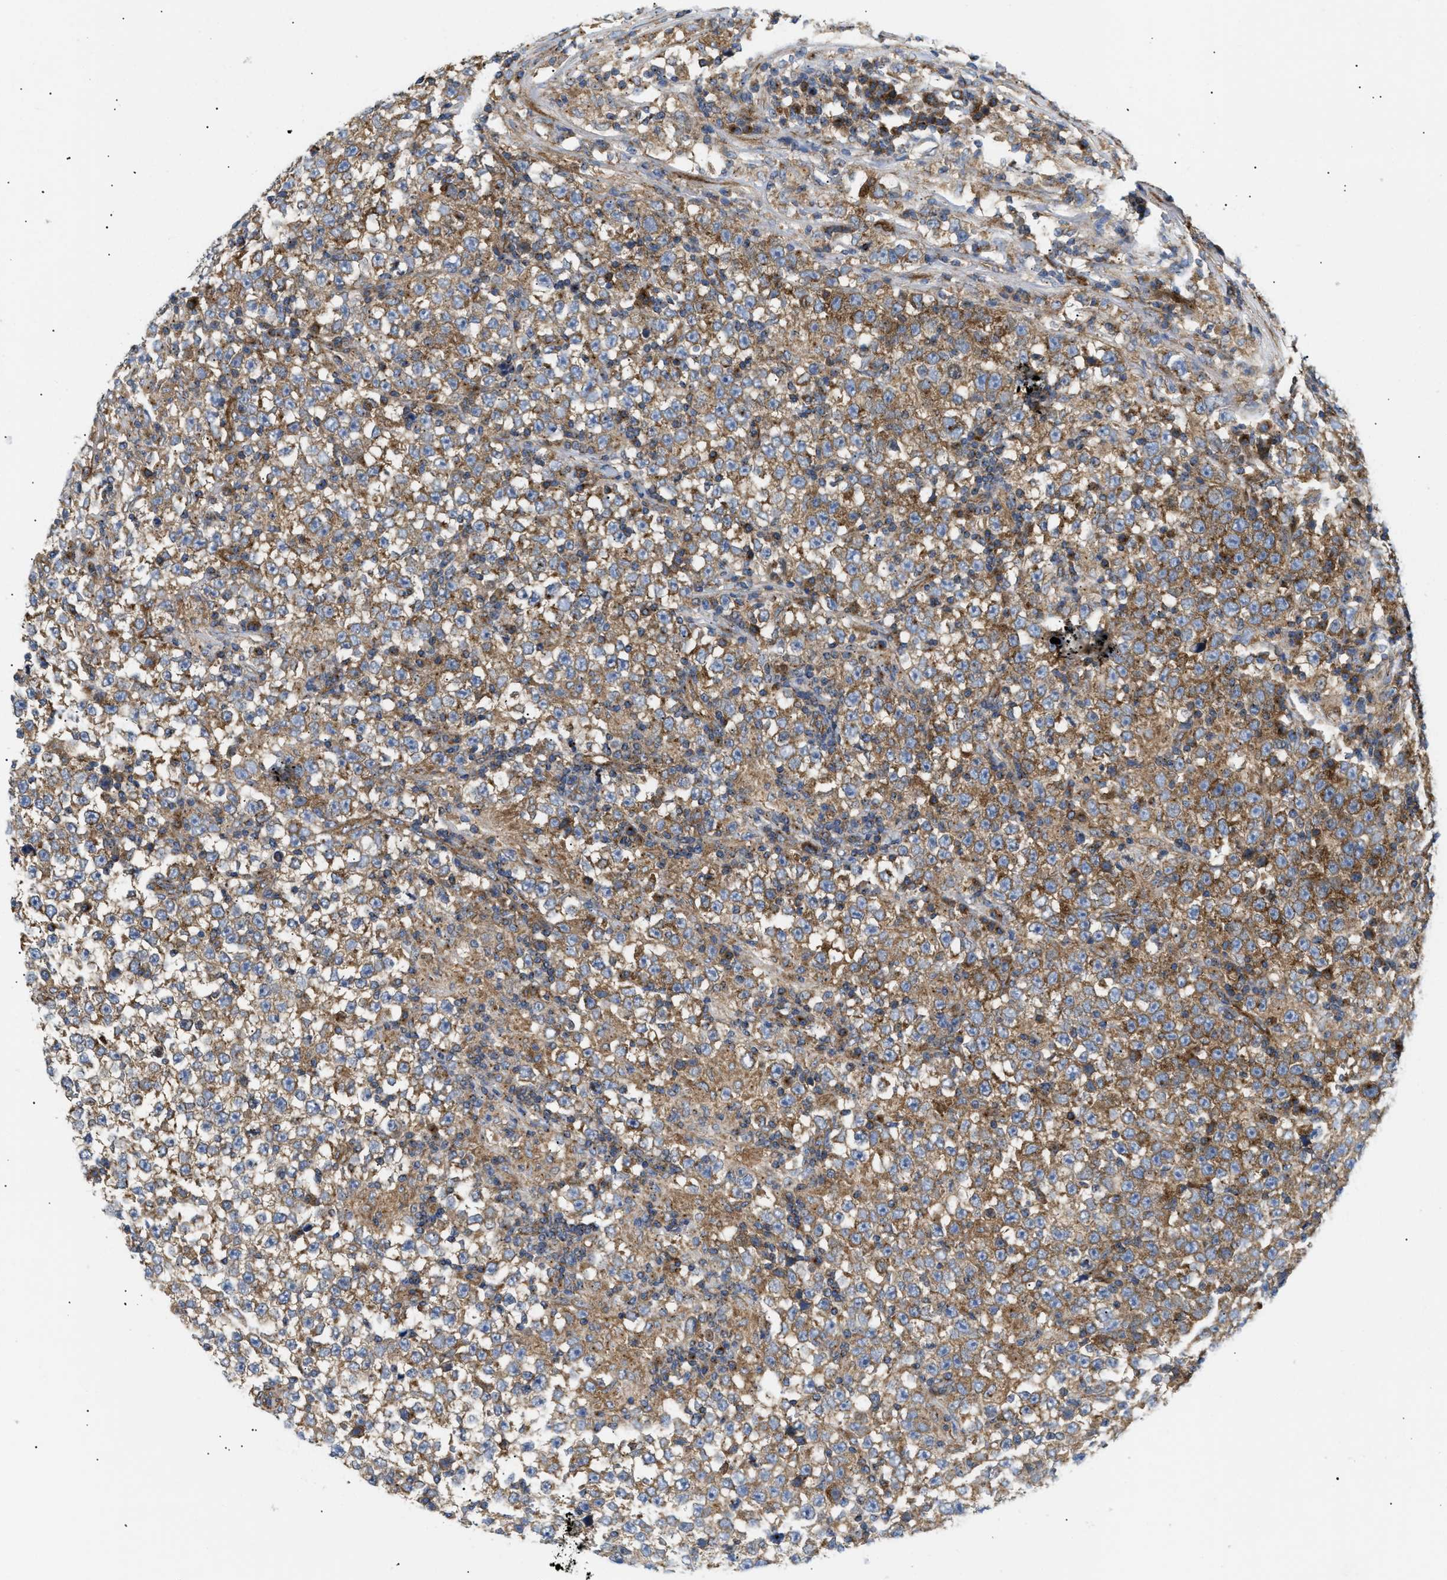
{"staining": {"intensity": "moderate", "quantity": ">75%", "location": "cytoplasmic/membranous"}, "tissue": "testis cancer", "cell_type": "Tumor cells", "image_type": "cancer", "snomed": [{"axis": "morphology", "description": "Seminoma, NOS"}, {"axis": "topography", "description": "Testis"}], "caption": "Brown immunohistochemical staining in human testis cancer (seminoma) reveals moderate cytoplasmic/membranous positivity in about >75% of tumor cells.", "gene": "DCTN4", "patient": {"sex": "male", "age": 43}}